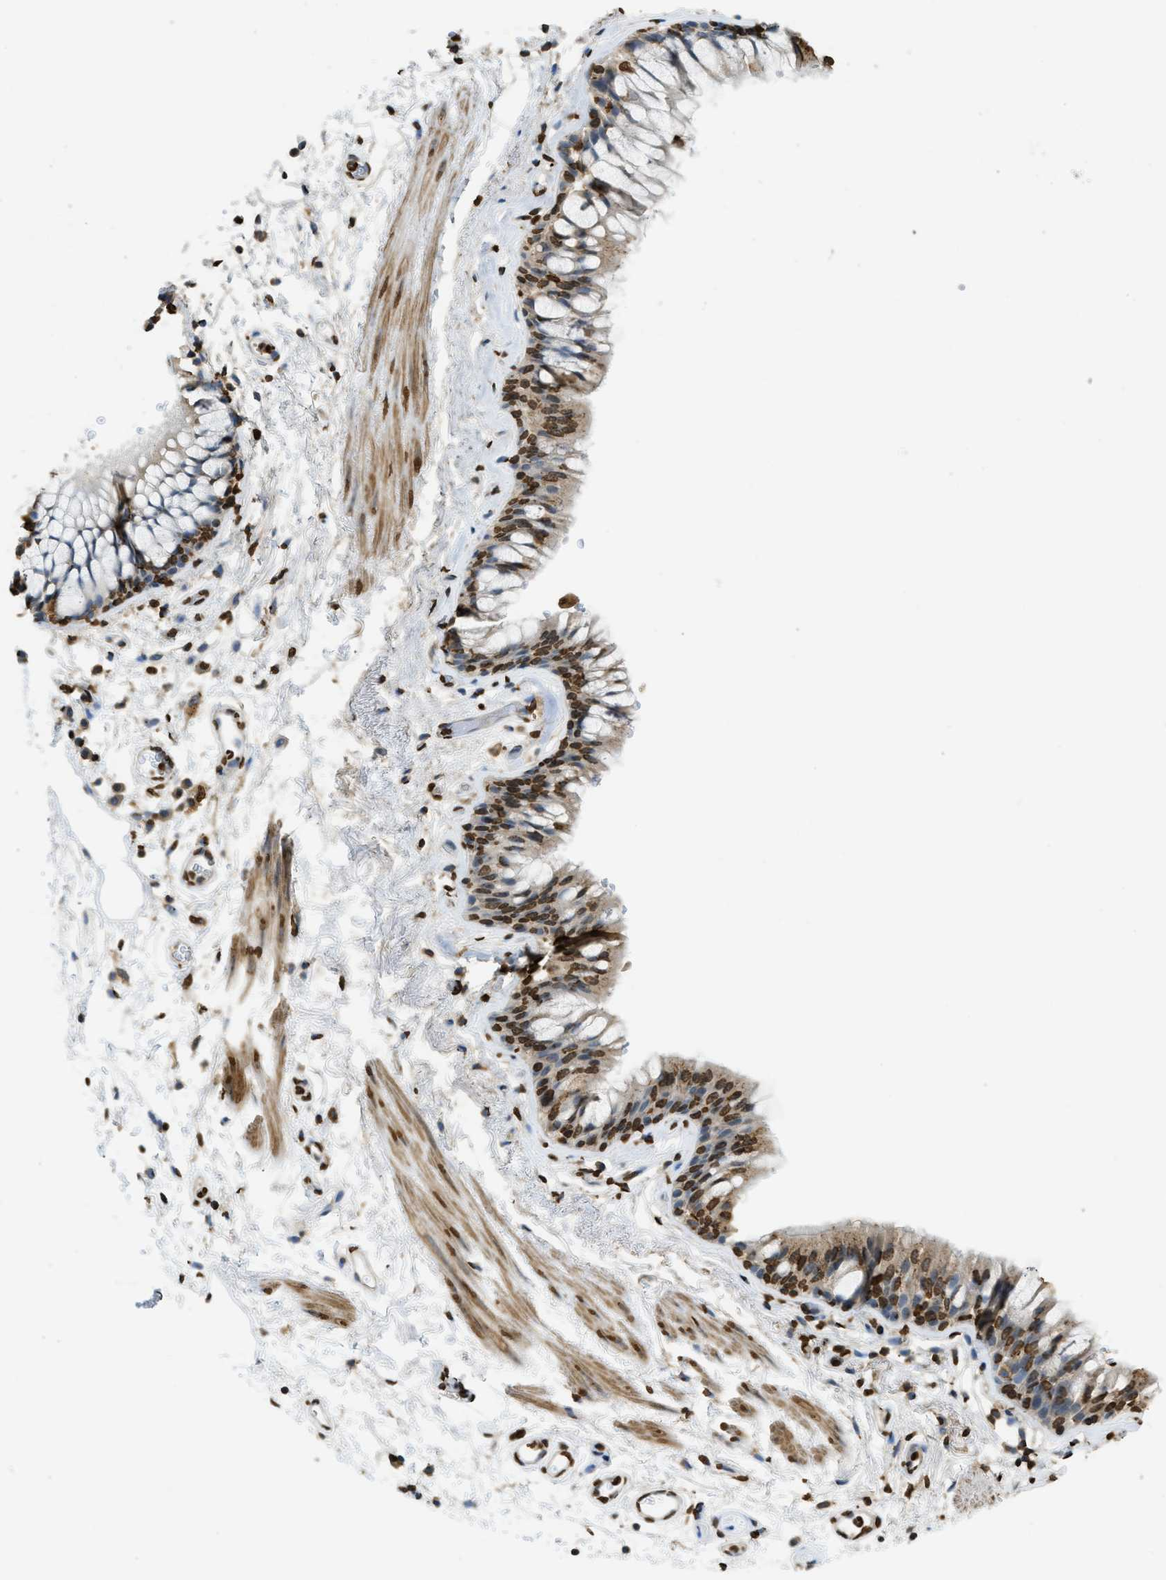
{"staining": {"intensity": "strong", "quantity": ">75%", "location": "nuclear"}, "tissue": "bronchus", "cell_type": "Respiratory epithelial cells", "image_type": "normal", "snomed": [{"axis": "morphology", "description": "Normal tissue, NOS"}, {"axis": "morphology", "description": "Inflammation, NOS"}, {"axis": "topography", "description": "Cartilage tissue"}, {"axis": "topography", "description": "Bronchus"}], "caption": "The image exhibits a brown stain indicating the presence of a protein in the nuclear of respiratory epithelial cells in bronchus.", "gene": "NR5A2", "patient": {"sex": "male", "age": 77}}